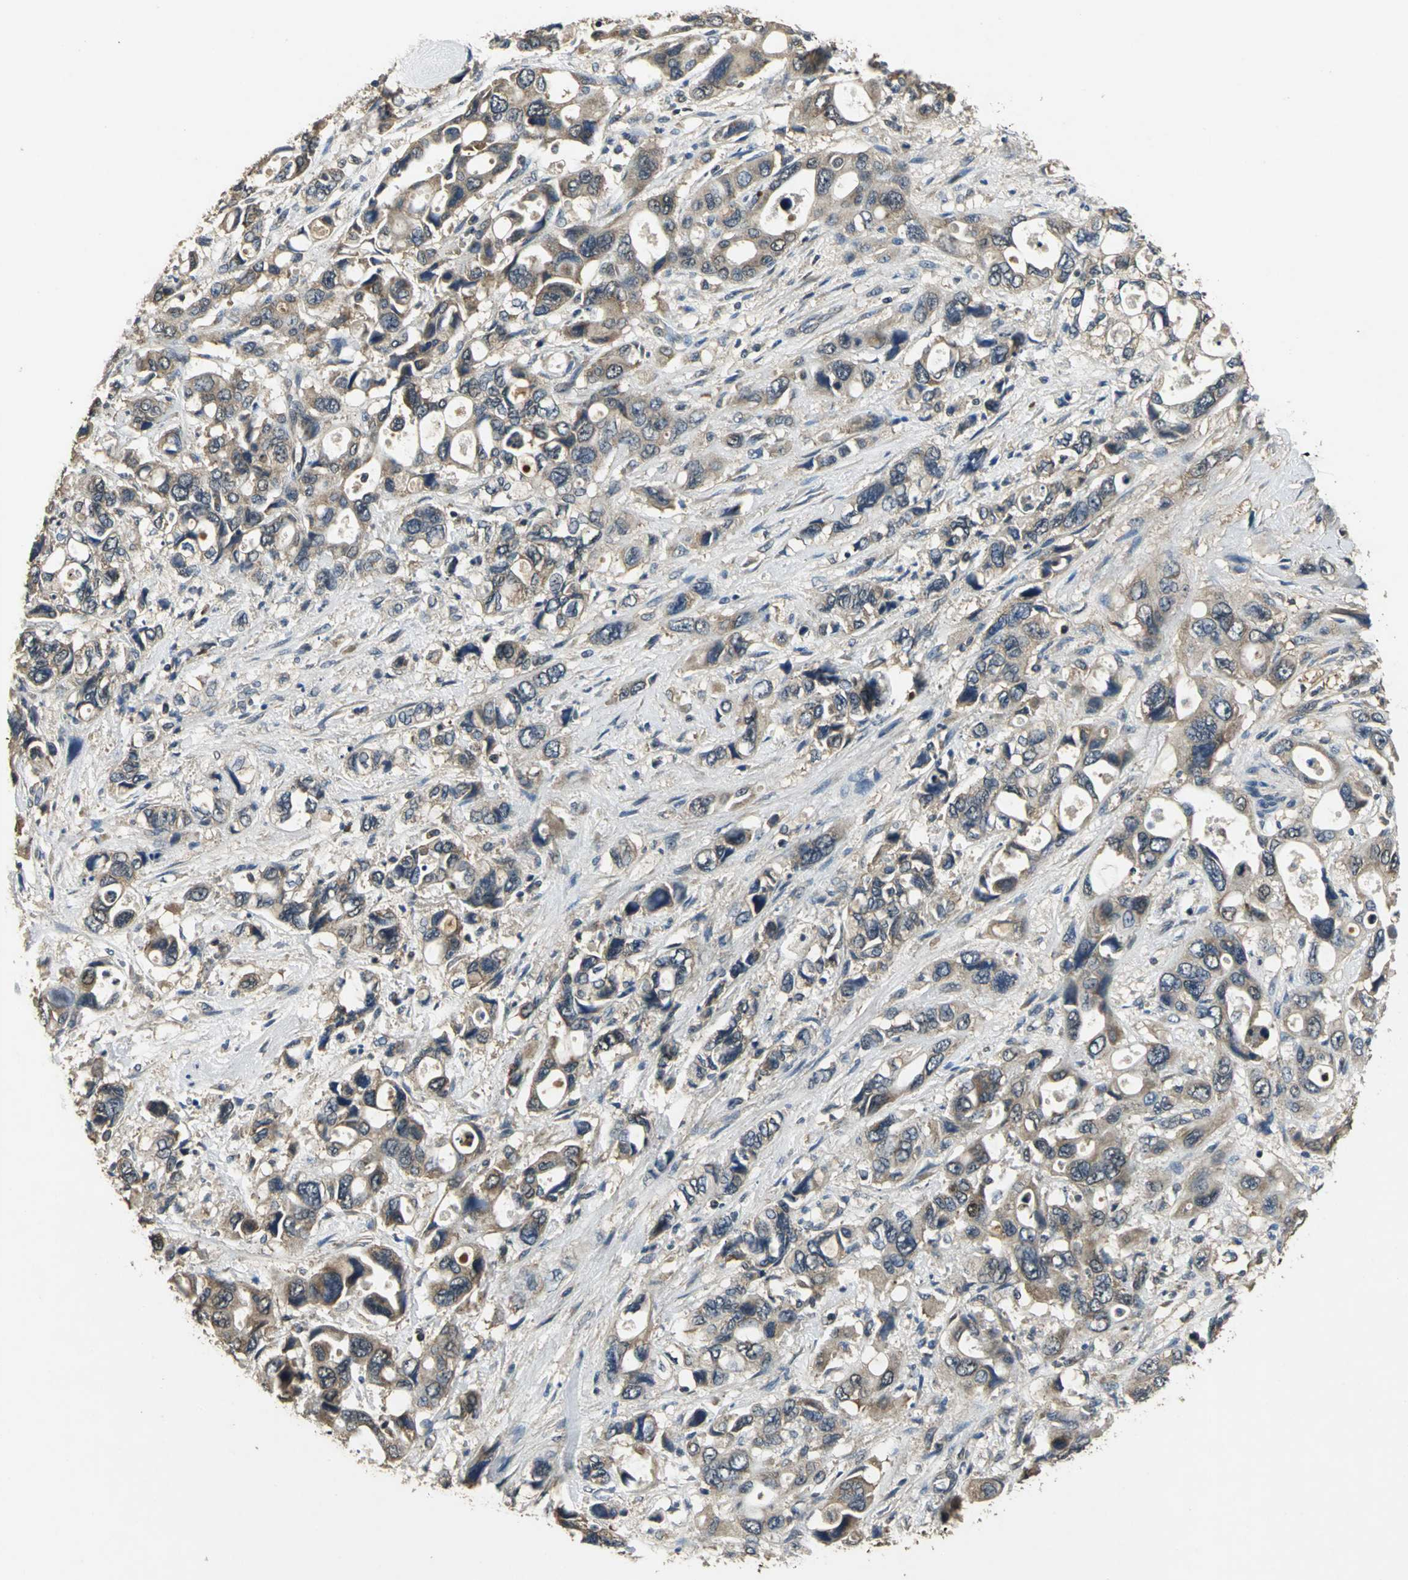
{"staining": {"intensity": "moderate", "quantity": ">75%", "location": "cytoplasmic/membranous"}, "tissue": "pancreatic cancer", "cell_type": "Tumor cells", "image_type": "cancer", "snomed": [{"axis": "morphology", "description": "Adenocarcinoma, NOS"}, {"axis": "topography", "description": "Pancreas"}], "caption": "A micrograph of pancreatic cancer stained for a protein demonstrates moderate cytoplasmic/membranous brown staining in tumor cells.", "gene": "IRF3", "patient": {"sex": "male", "age": 46}}